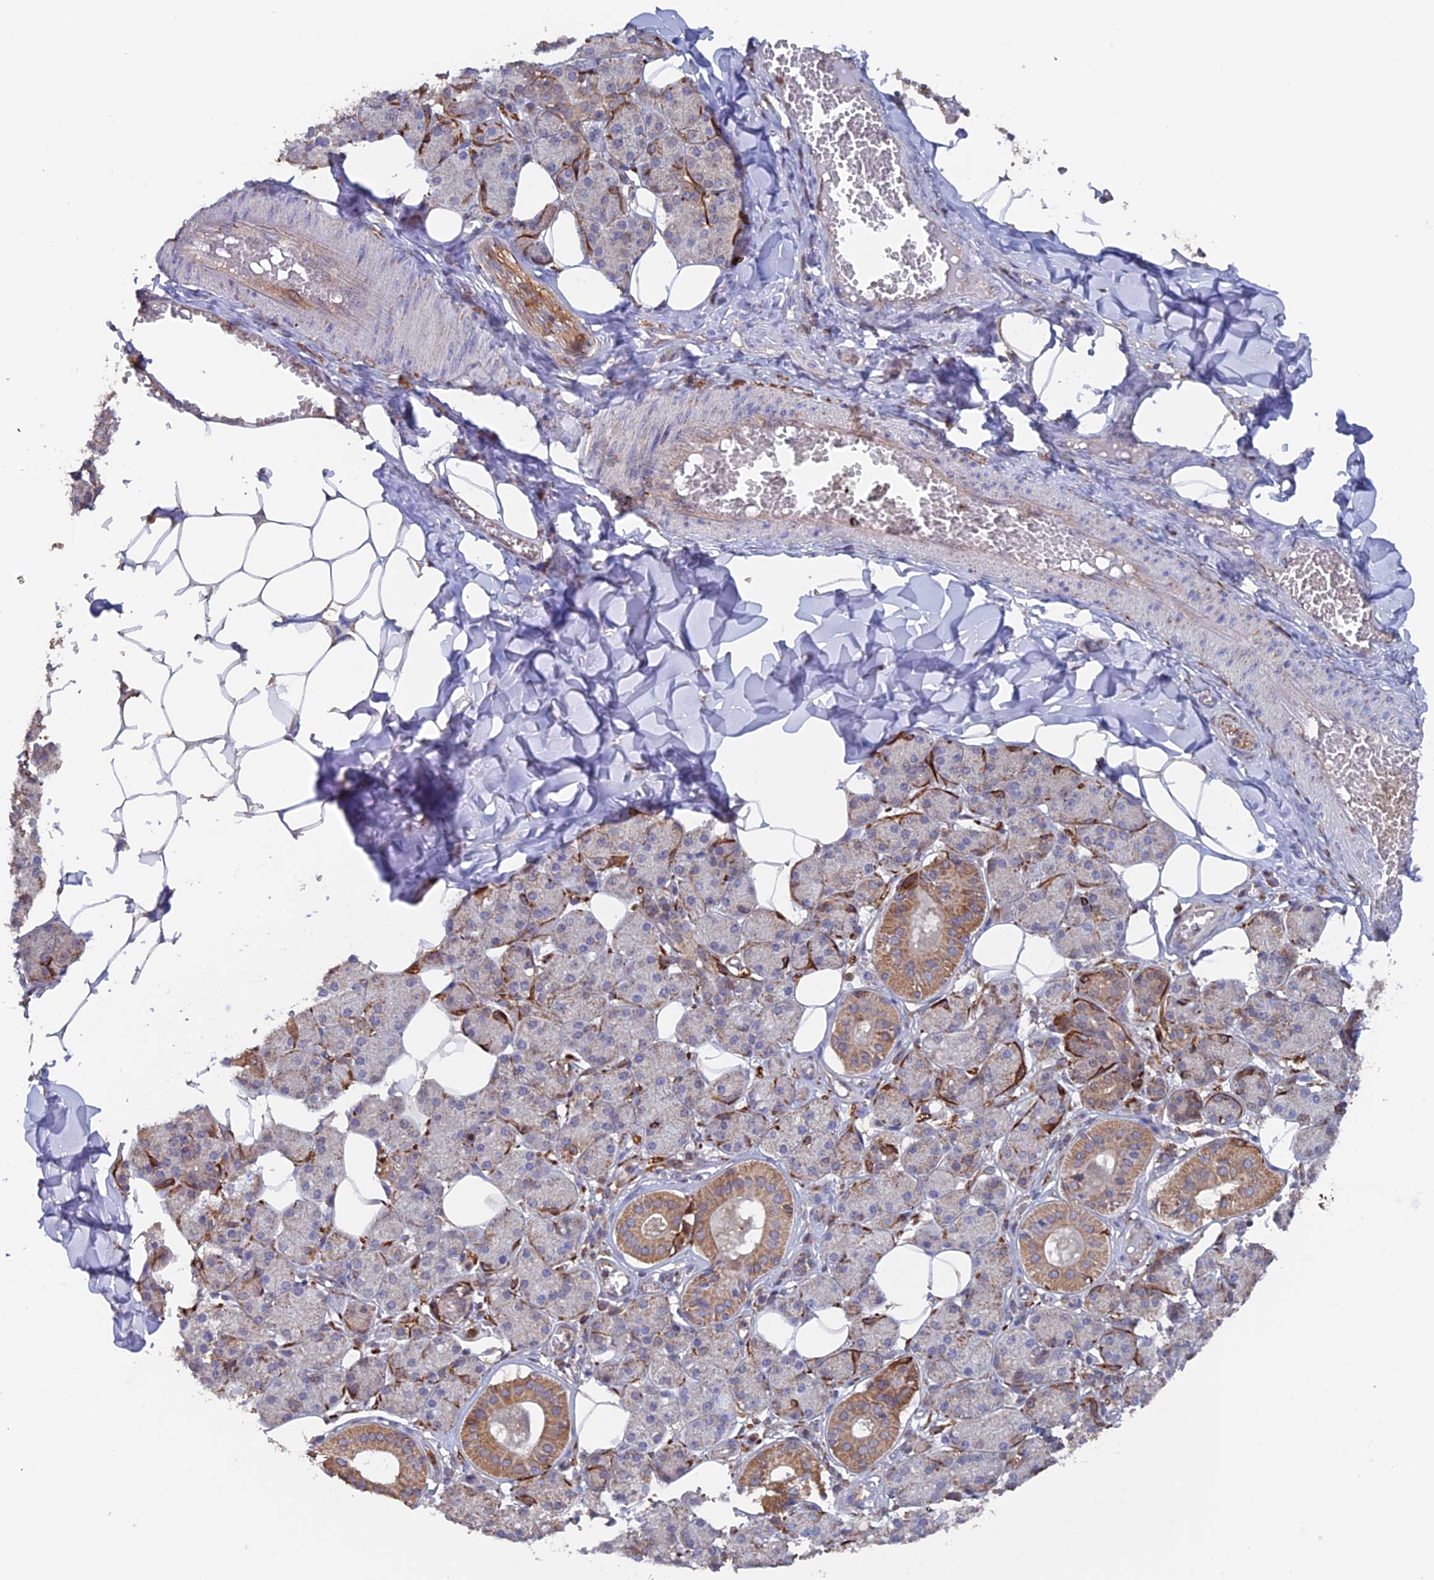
{"staining": {"intensity": "moderate", "quantity": "<25%", "location": "cytoplasmic/membranous"}, "tissue": "salivary gland", "cell_type": "Glandular cells", "image_type": "normal", "snomed": [{"axis": "morphology", "description": "Normal tissue, NOS"}, {"axis": "topography", "description": "Salivary gland"}], "caption": "Salivary gland stained with DAB immunohistochemistry displays low levels of moderate cytoplasmic/membranous staining in about <25% of glandular cells.", "gene": "DTYMK", "patient": {"sex": "female", "age": 33}}